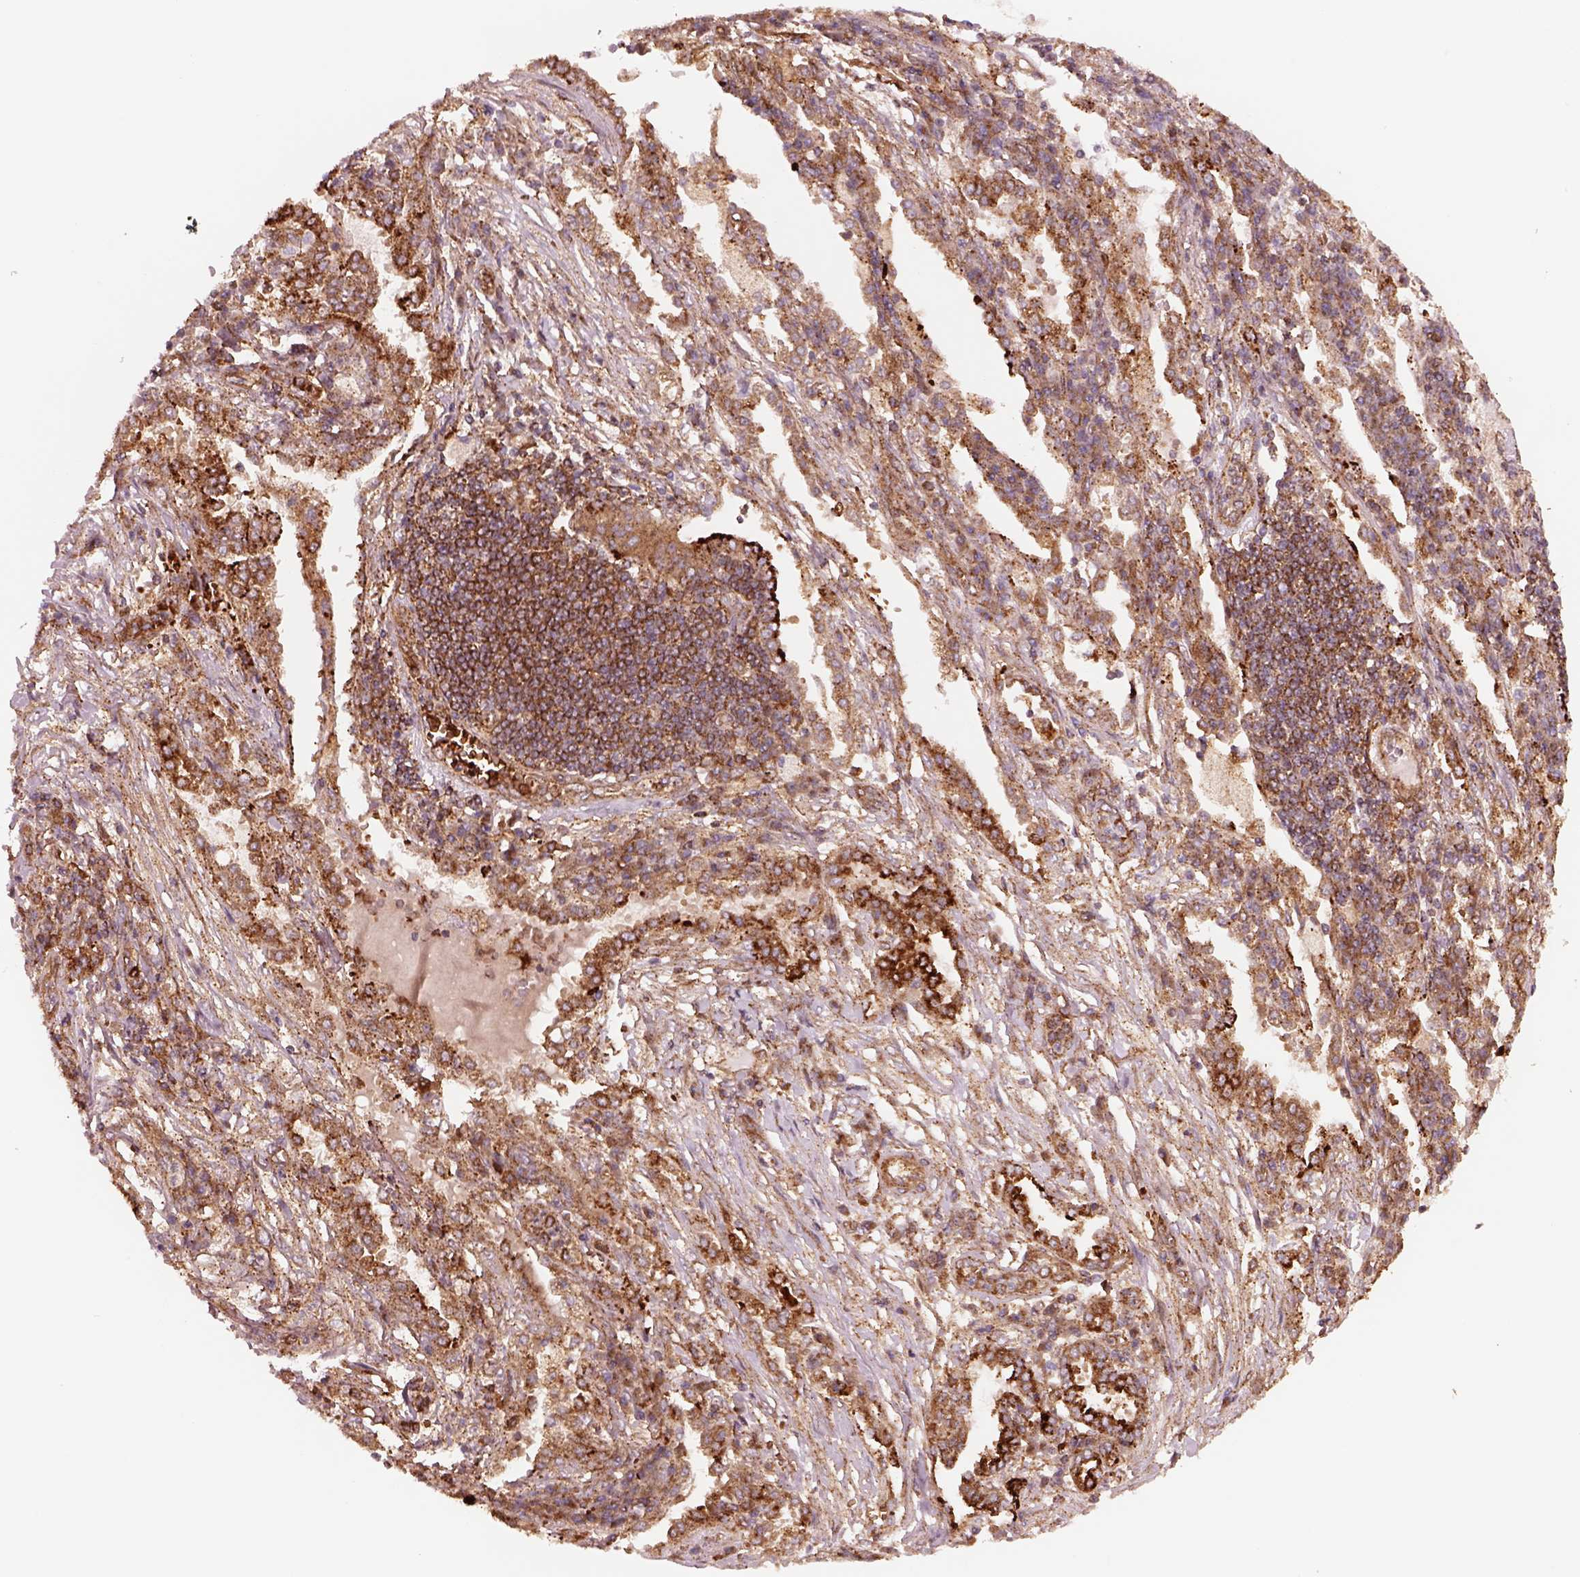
{"staining": {"intensity": "strong", "quantity": "<25%", "location": "cytoplasmic/membranous"}, "tissue": "lung cancer", "cell_type": "Tumor cells", "image_type": "cancer", "snomed": [{"axis": "morphology", "description": "Adenocarcinoma, NOS"}, {"axis": "topography", "description": "Lung"}], "caption": "Protein expression analysis of adenocarcinoma (lung) shows strong cytoplasmic/membranous staining in approximately <25% of tumor cells.", "gene": "WASHC2A", "patient": {"sex": "male", "age": 57}}